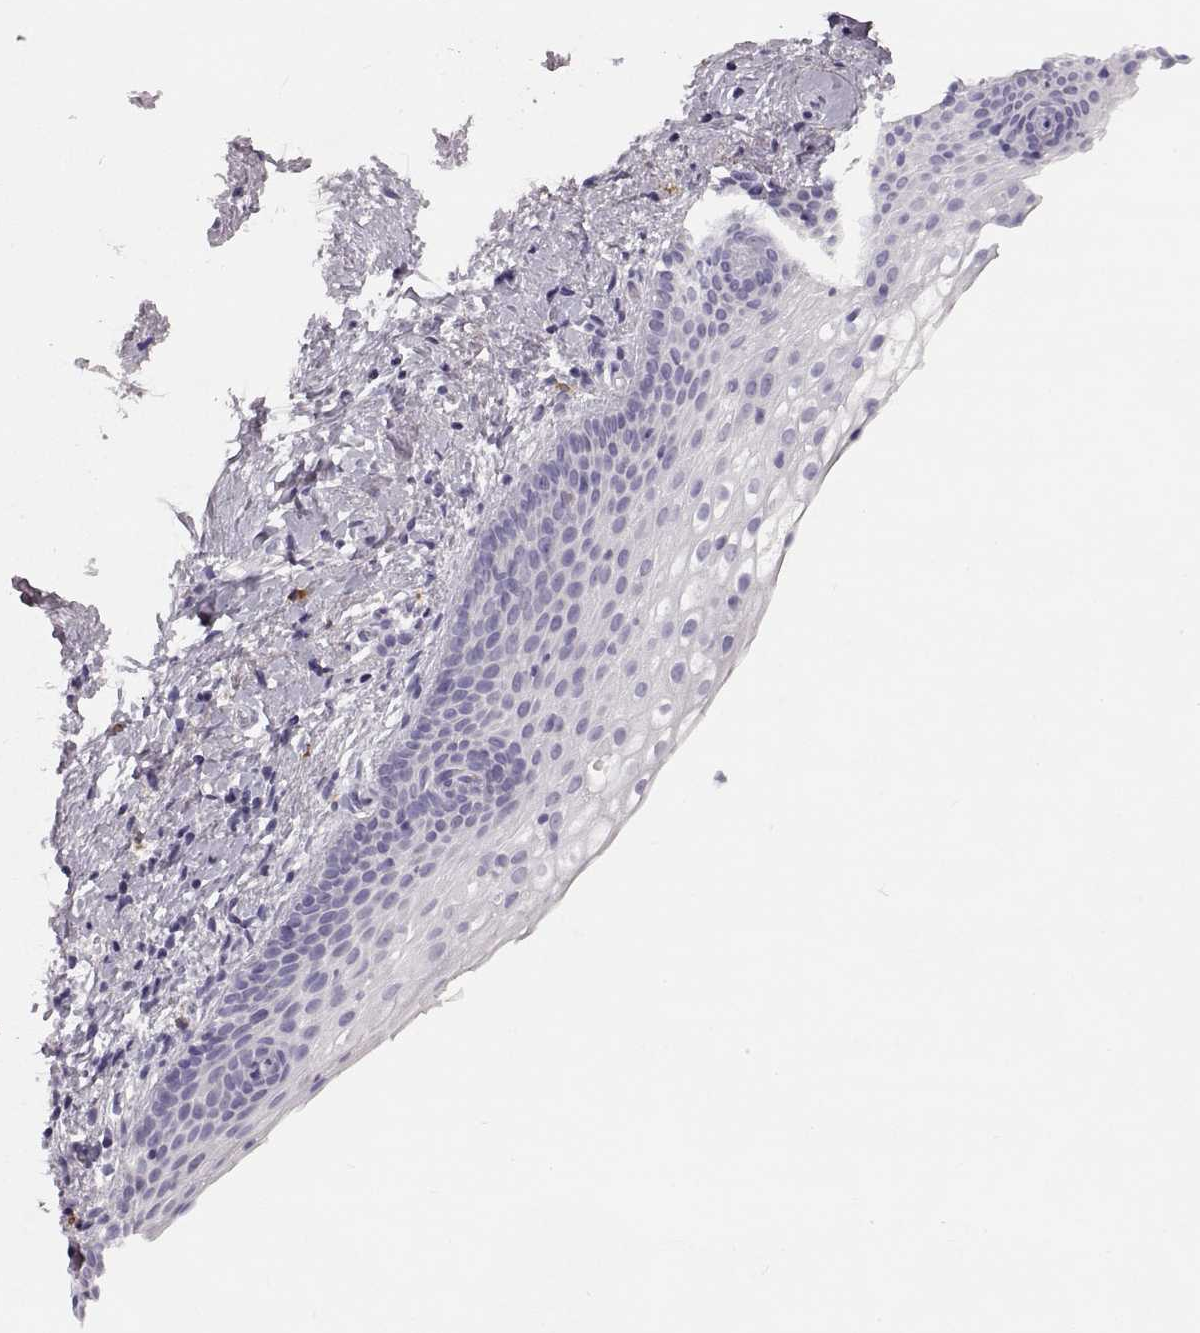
{"staining": {"intensity": "negative", "quantity": "none", "location": "none"}, "tissue": "vagina", "cell_type": "Squamous epithelial cells", "image_type": "normal", "snomed": [{"axis": "morphology", "description": "Normal tissue, NOS"}, {"axis": "topography", "description": "Vagina"}], "caption": "Immunohistochemistry histopathology image of unremarkable vagina: human vagina stained with DAB demonstrates no significant protein expression in squamous epithelial cells.", "gene": "NPTXR", "patient": {"sex": "female", "age": 61}}